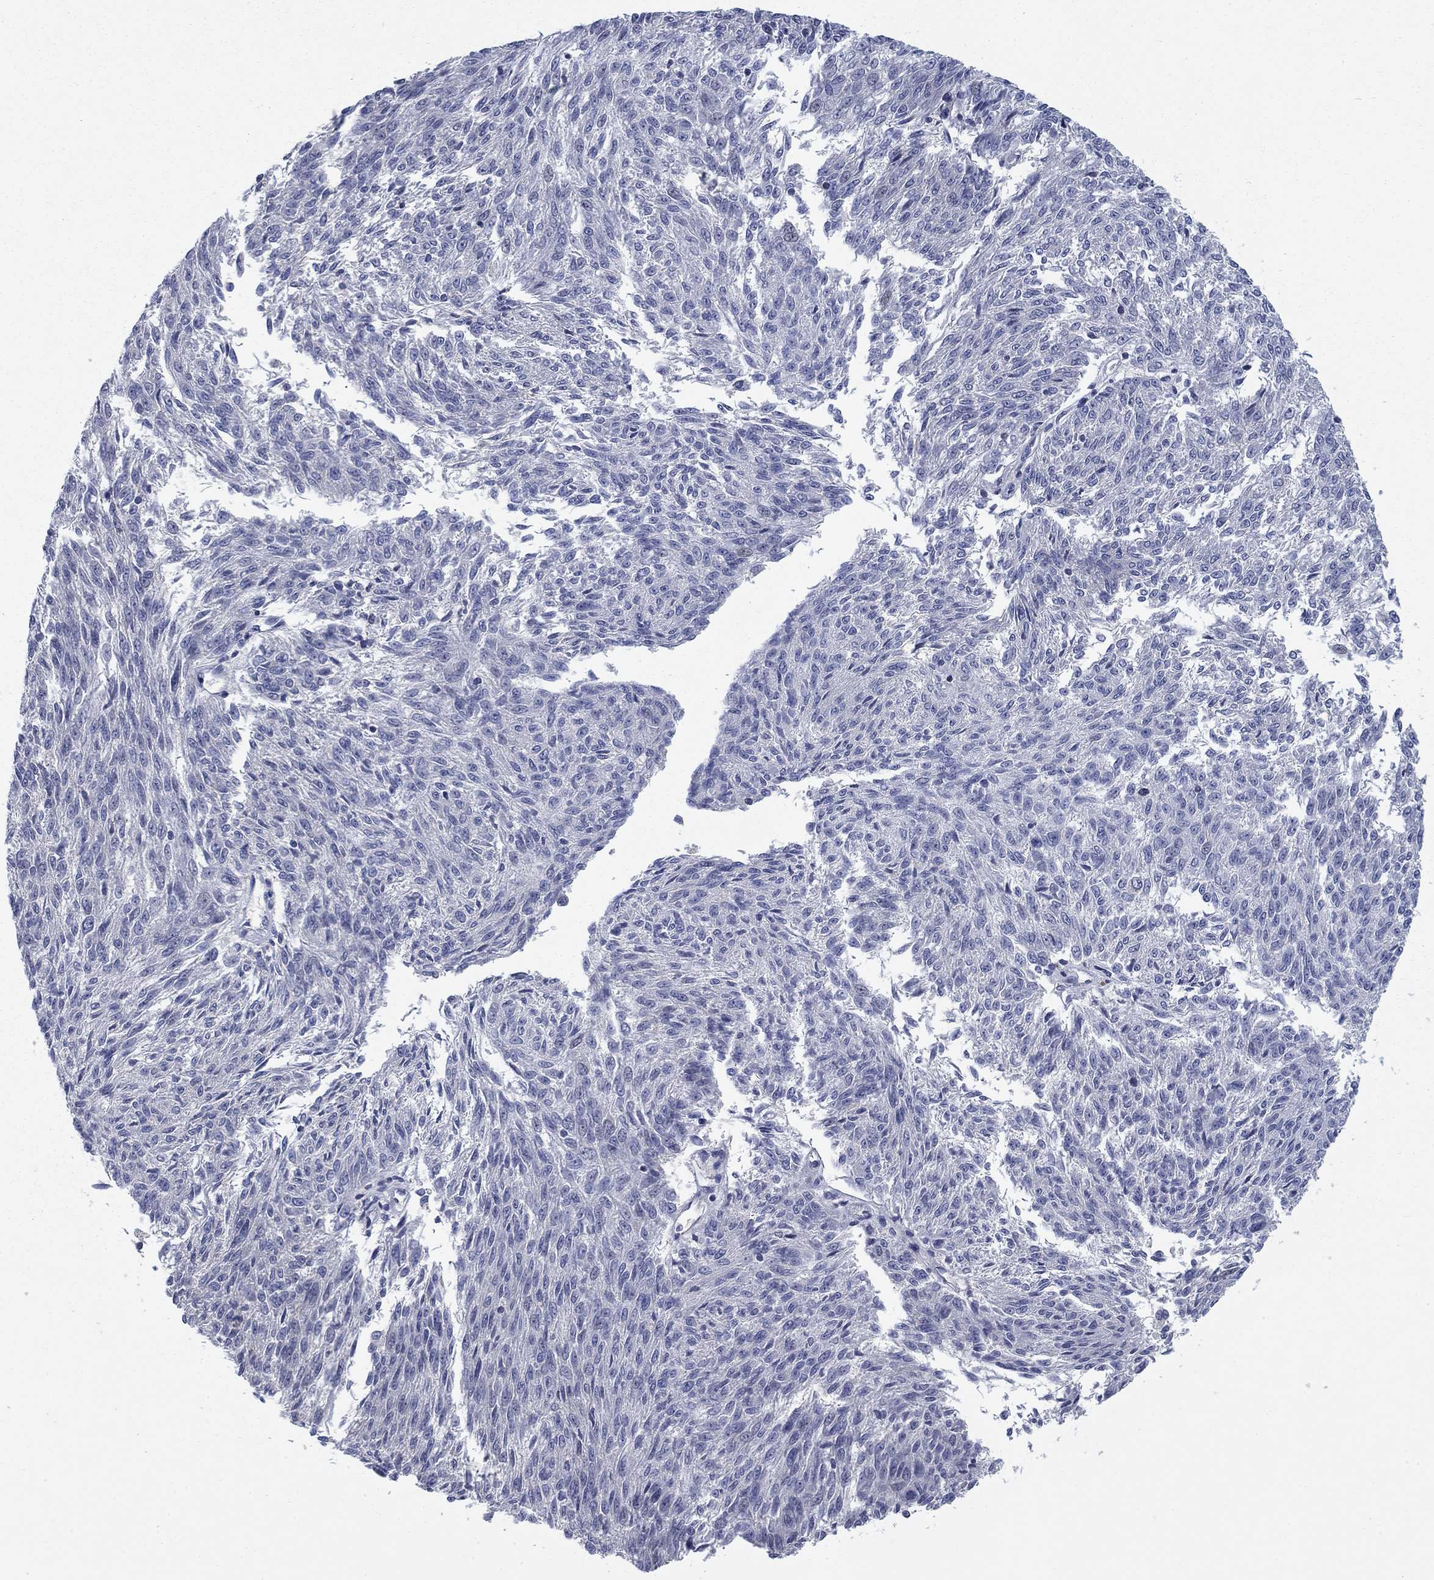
{"staining": {"intensity": "negative", "quantity": "none", "location": "none"}, "tissue": "melanoma", "cell_type": "Tumor cells", "image_type": "cancer", "snomed": [{"axis": "morphology", "description": "Malignant melanoma, NOS"}, {"axis": "topography", "description": "Skin"}], "caption": "IHC micrograph of neoplastic tissue: malignant melanoma stained with DAB (3,3'-diaminobenzidine) exhibits no significant protein expression in tumor cells.", "gene": "KIF15", "patient": {"sex": "female", "age": 72}}